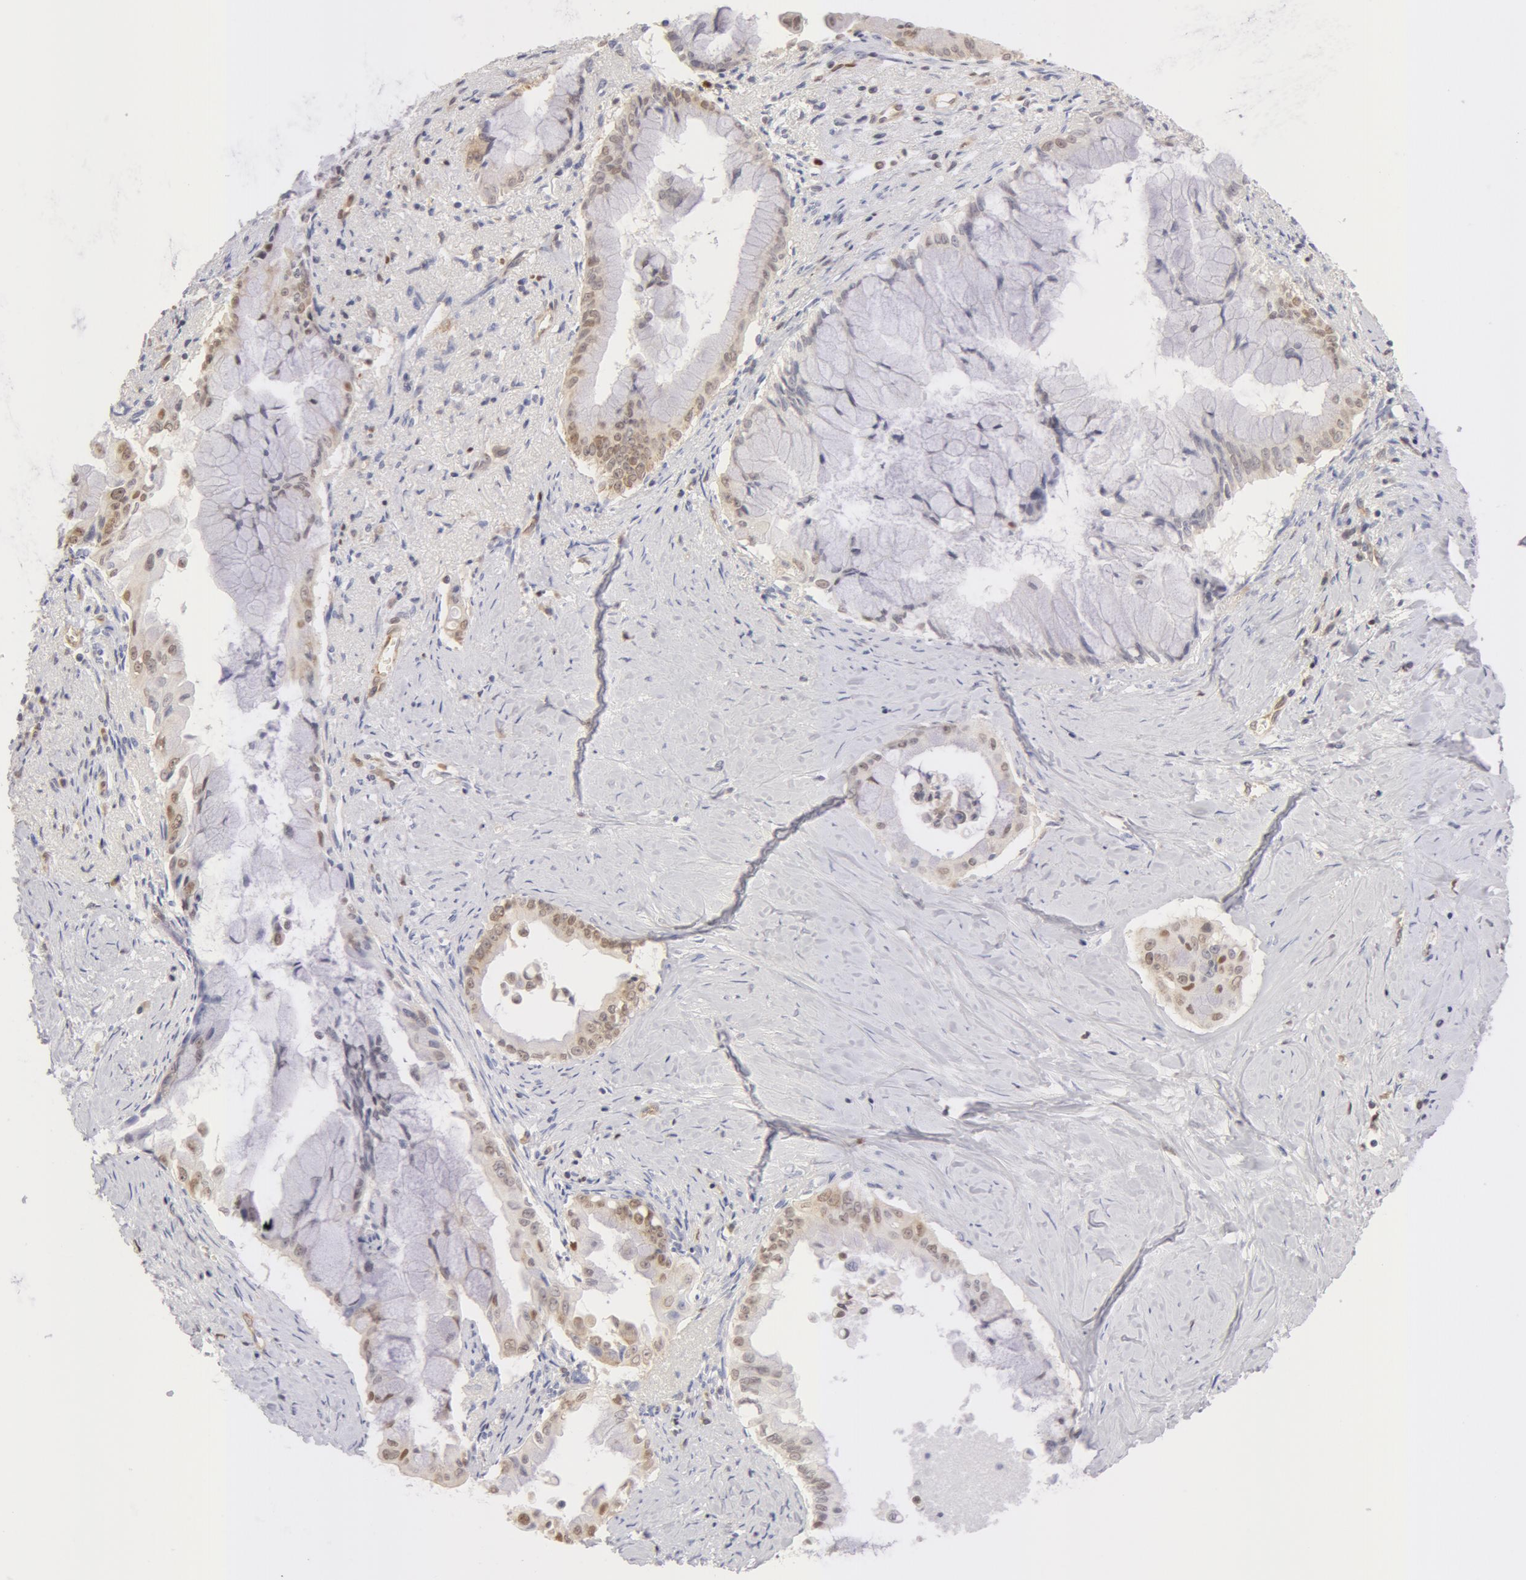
{"staining": {"intensity": "negative", "quantity": "none", "location": "none"}, "tissue": "pancreatic cancer", "cell_type": "Tumor cells", "image_type": "cancer", "snomed": [{"axis": "morphology", "description": "Adenocarcinoma, NOS"}, {"axis": "topography", "description": "Pancreas"}], "caption": "Tumor cells show no significant protein positivity in pancreatic cancer (adenocarcinoma). (DAB (3,3'-diaminobenzidine) immunohistochemistry (IHC) visualized using brightfield microscopy, high magnification).", "gene": "DDX3Y", "patient": {"sex": "male", "age": 59}}